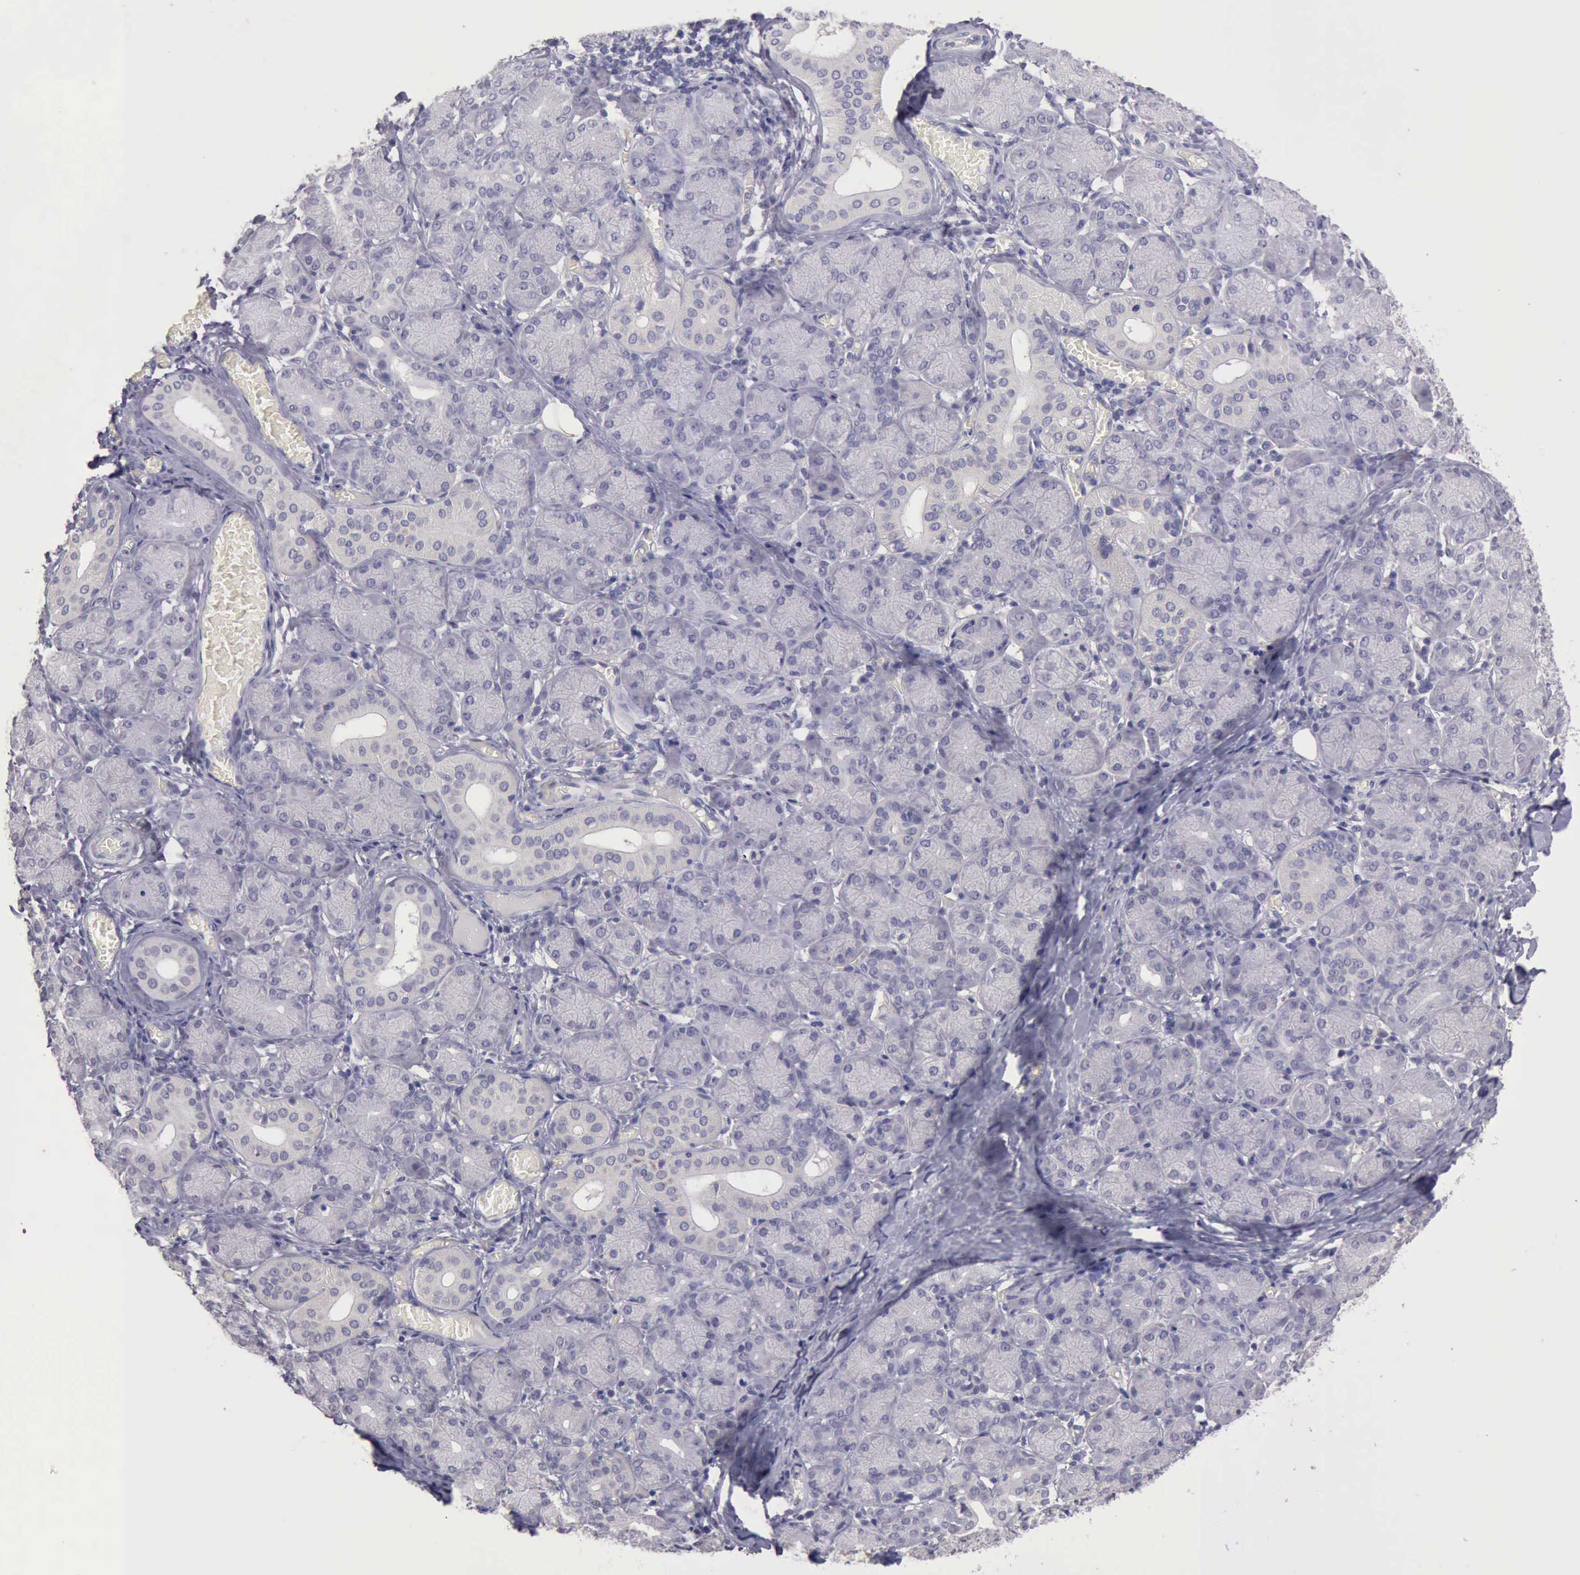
{"staining": {"intensity": "negative", "quantity": "none", "location": "none"}, "tissue": "salivary gland", "cell_type": "Glandular cells", "image_type": "normal", "snomed": [{"axis": "morphology", "description": "Normal tissue, NOS"}, {"axis": "topography", "description": "Salivary gland"}], "caption": "This photomicrograph is of normal salivary gland stained with IHC to label a protein in brown with the nuclei are counter-stained blue. There is no expression in glandular cells. (DAB (3,3'-diaminobenzidine) immunohistochemistry with hematoxylin counter stain).", "gene": "KCND1", "patient": {"sex": "female", "age": 24}}